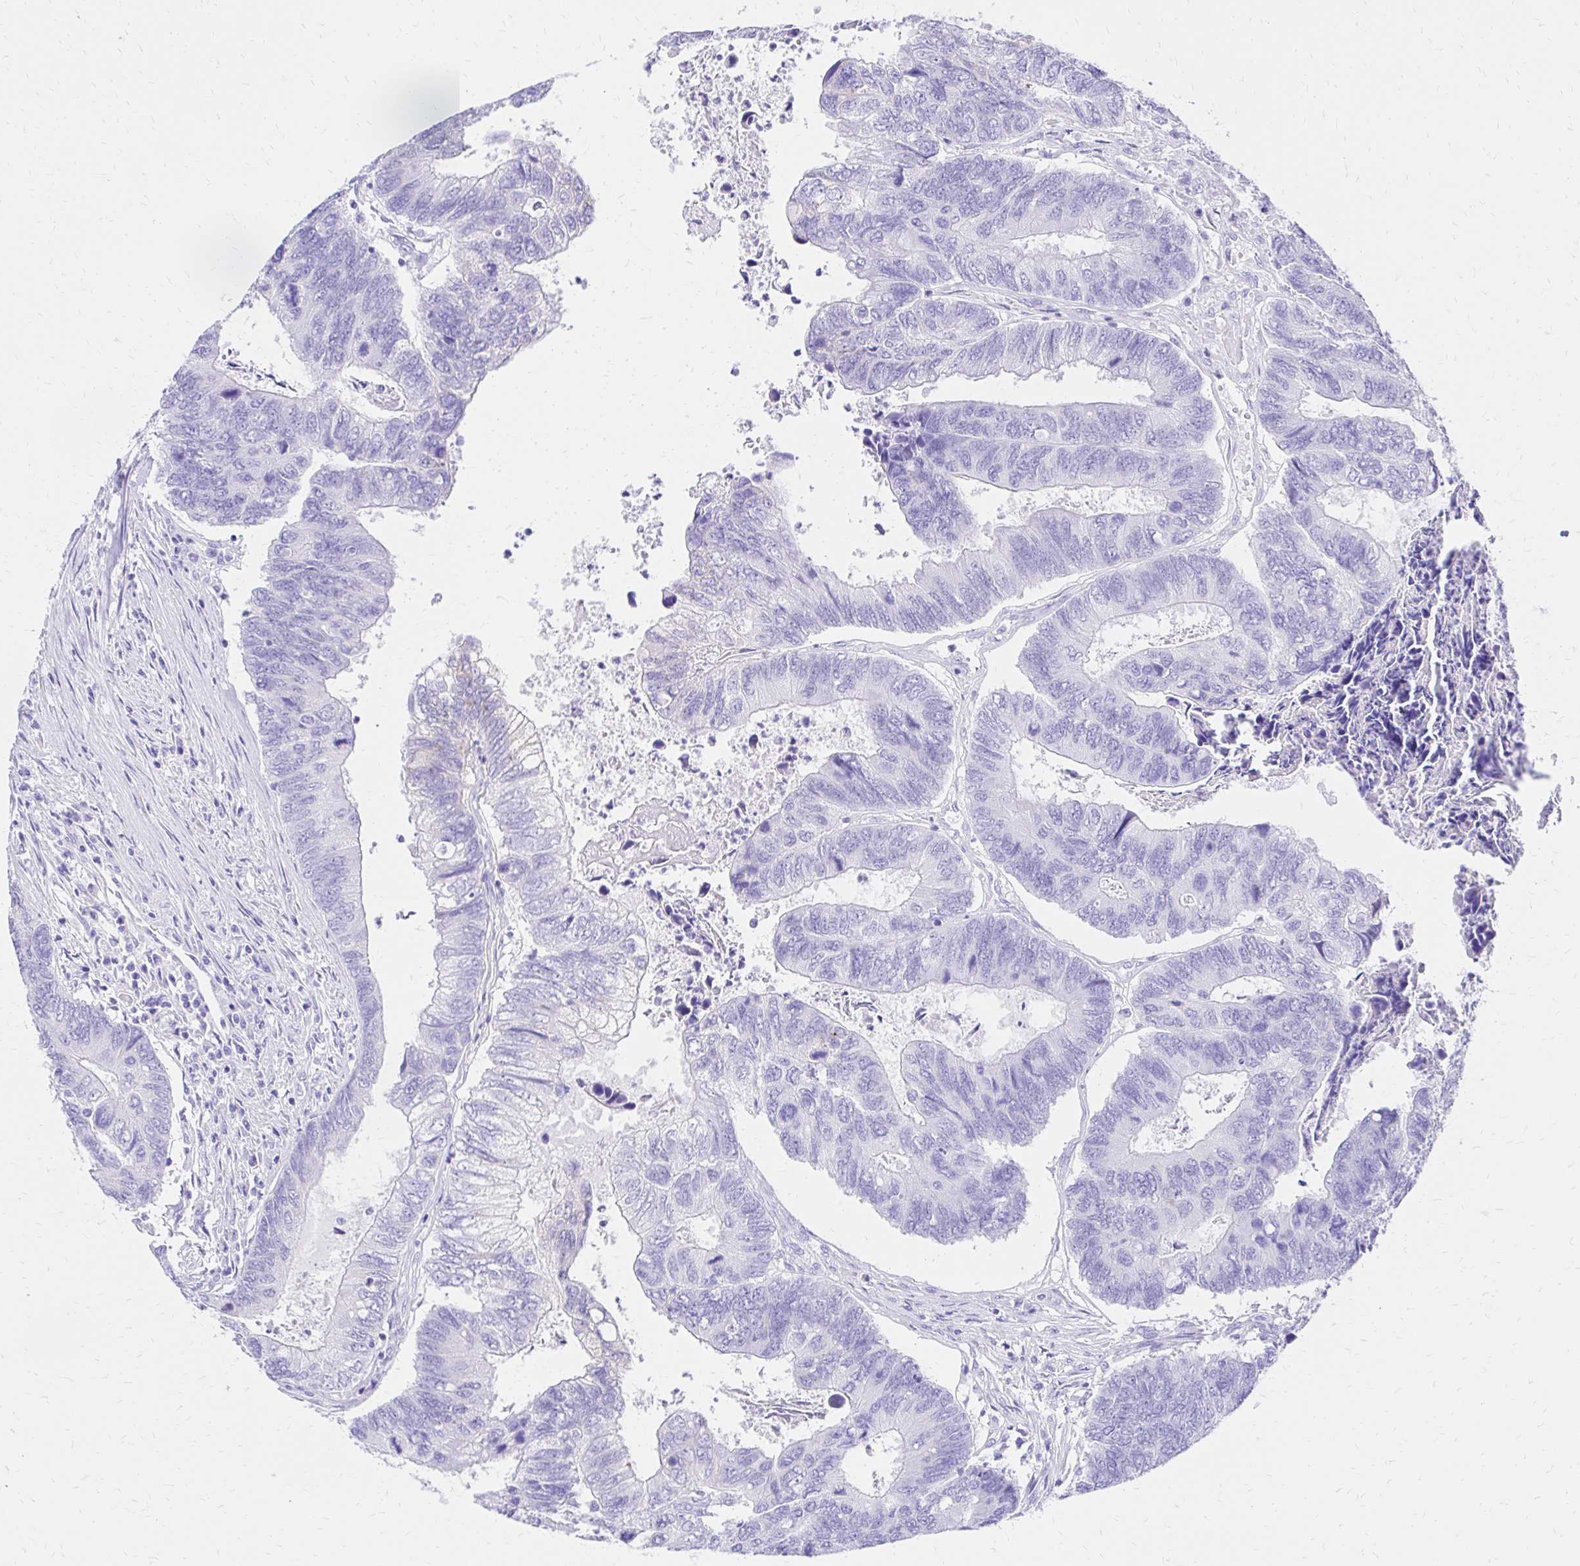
{"staining": {"intensity": "negative", "quantity": "none", "location": "none"}, "tissue": "colorectal cancer", "cell_type": "Tumor cells", "image_type": "cancer", "snomed": [{"axis": "morphology", "description": "Adenocarcinoma, NOS"}, {"axis": "topography", "description": "Colon"}], "caption": "Human adenocarcinoma (colorectal) stained for a protein using IHC shows no positivity in tumor cells.", "gene": "S100G", "patient": {"sex": "female", "age": 67}}